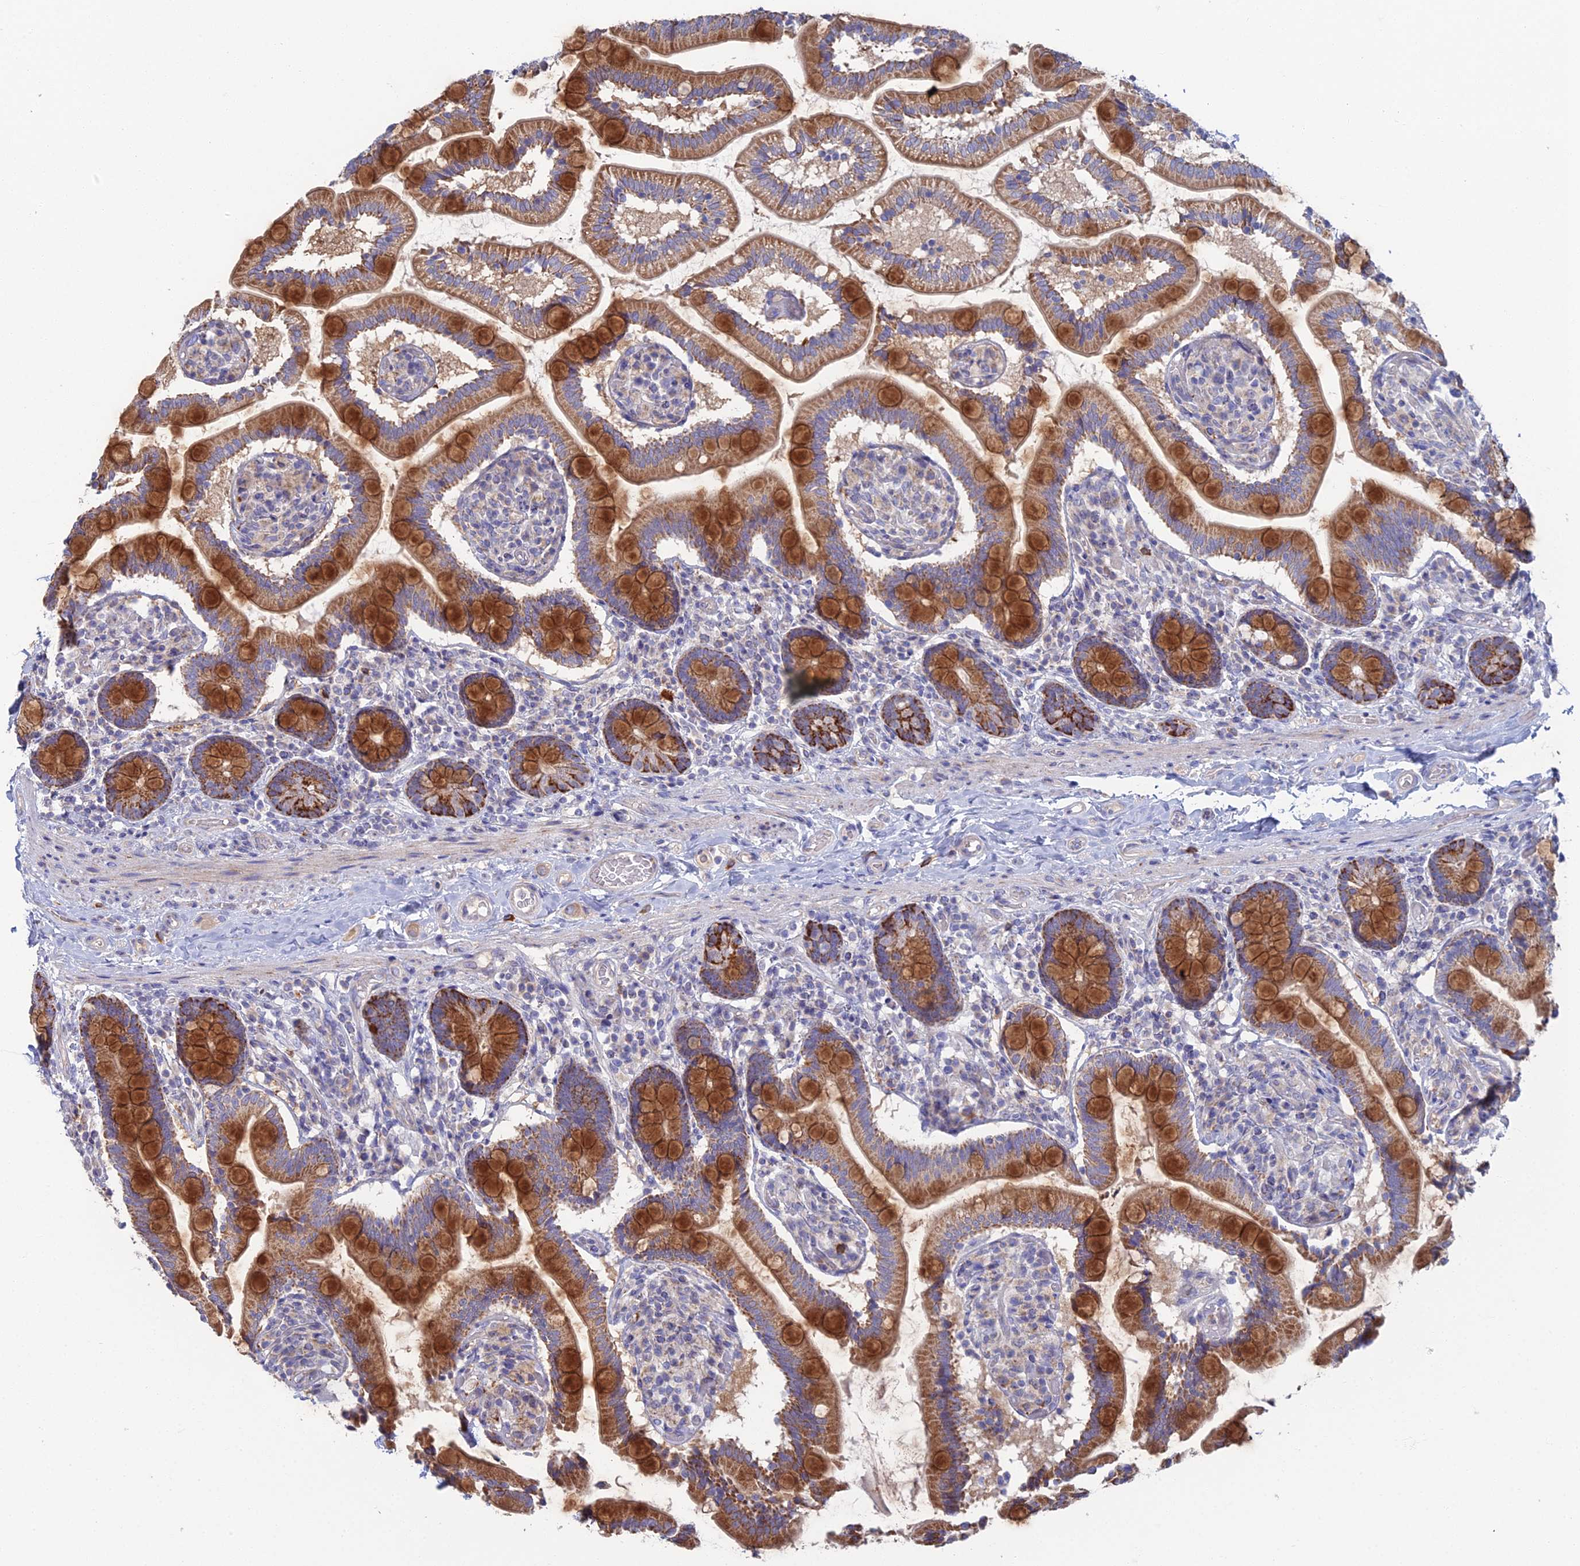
{"staining": {"intensity": "strong", "quantity": ">75%", "location": "cytoplasmic/membranous"}, "tissue": "small intestine", "cell_type": "Glandular cells", "image_type": "normal", "snomed": [{"axis": "morphology", "description": "Normal tissue, NOS"}, {"axis": "topography", "description": "Small intestine"}], "caption": "This histopathology image reveals immunohistochemistry staining of normal small intestine, with high strong cytoplasmic/membranous expression in about >75% of glandular cells.", "gene": "ARL16", "patient": {"sex": "female", "age": 64}}